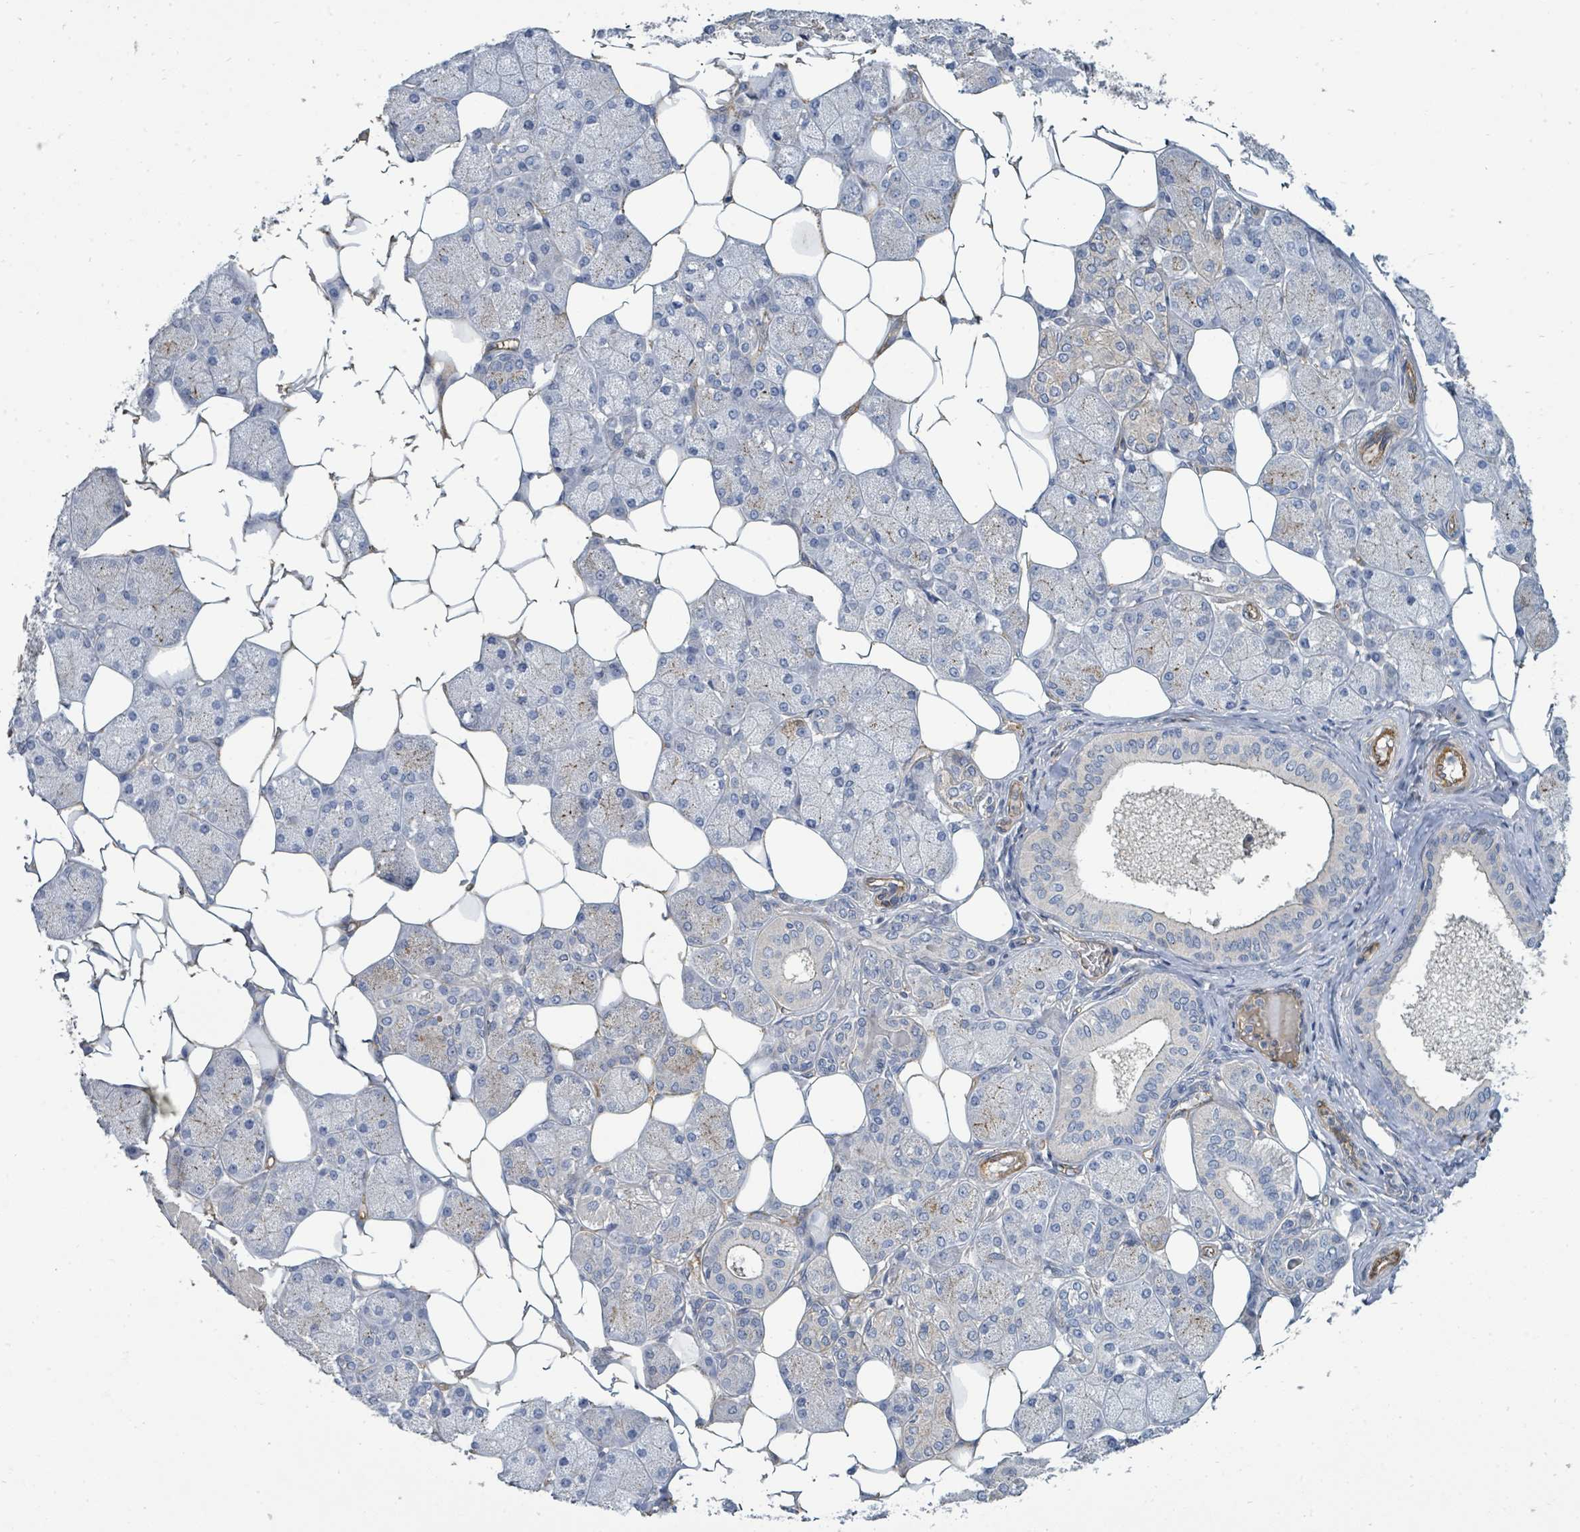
{"staining": {"intensity": "moderate", "quantity": "<25%", "location": "cytoplasmic/membranous"}, "tissue": "salivary gland", "cell_type": "Glandular cells", "image_type": "normal", "snomed": [{"axis": "morphology", "description": "Squamous cell carcinoma, NOS"}, {"axis": "topography", "description": "Skin"}, {"axis": "topography", "description": "Head-Neck"}], "caption": "Normal salivary gland was stained to show a protein in brown. There is low levels of moderate cytoplasmic/membranous expression in approximately <25% of glandular cells.", "gene": "IFIT1", "patient": {"sex": "male", "age": 80}}